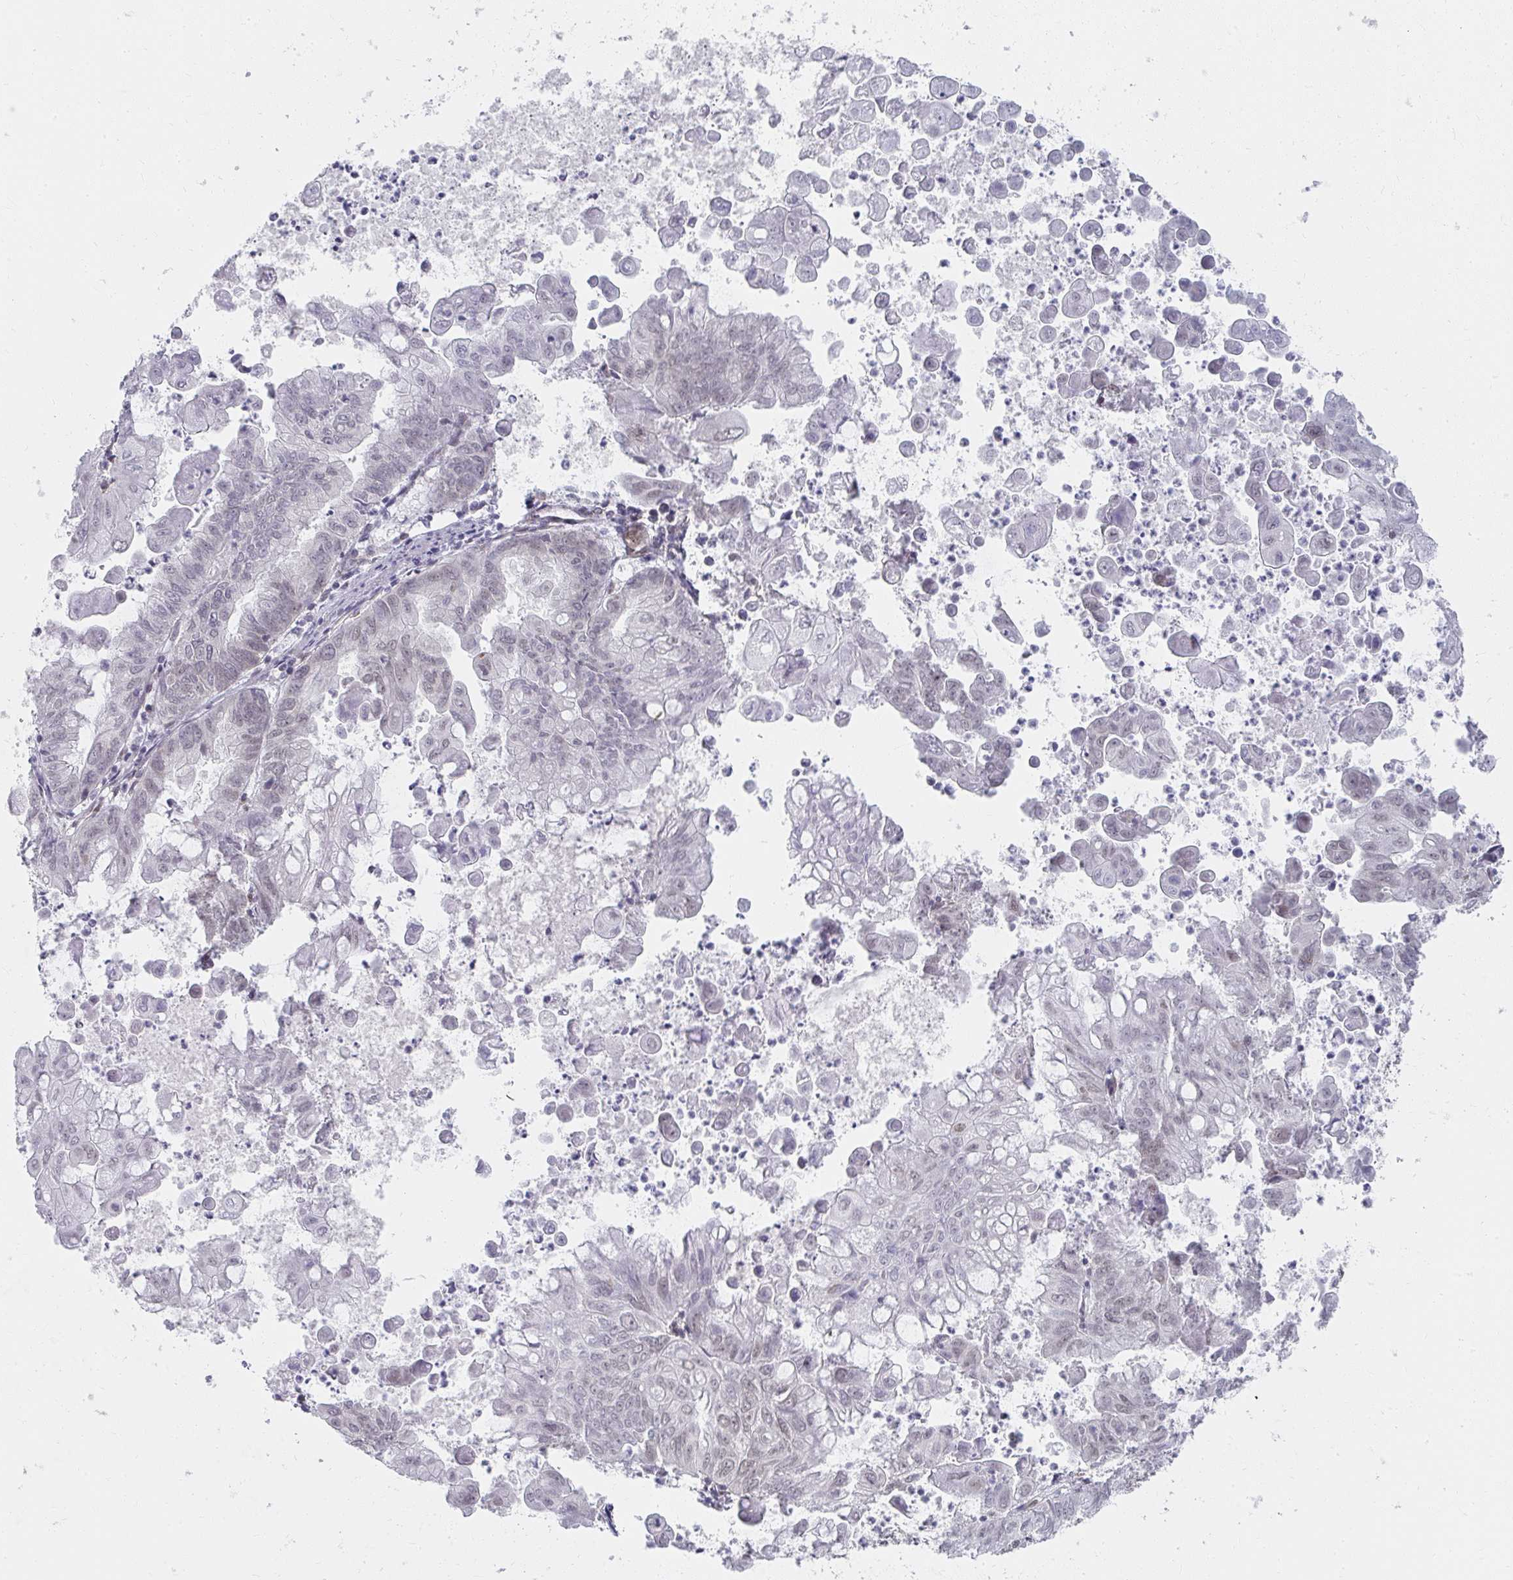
{"staining": {"intensity": "negative", "quantity": "none", "location": "none"}, "tissue": "stomach cancer", "cell_type": "Tumor cells", "image_type": "cancer", "snomed": [{"axis": "morphology", "description": "Adenocarcinoma, NOS"}, {"axis": "topography", "description": "Stomach, upper"}], "caption": "A high-resolution image shows immunohistochemistry (IHC) staining of stomach adenocarcinoma, which shows no significant positivity in tumor cells.", "gene": "SYNCRIP", "patient": {"sex": "male", "age": 80}}